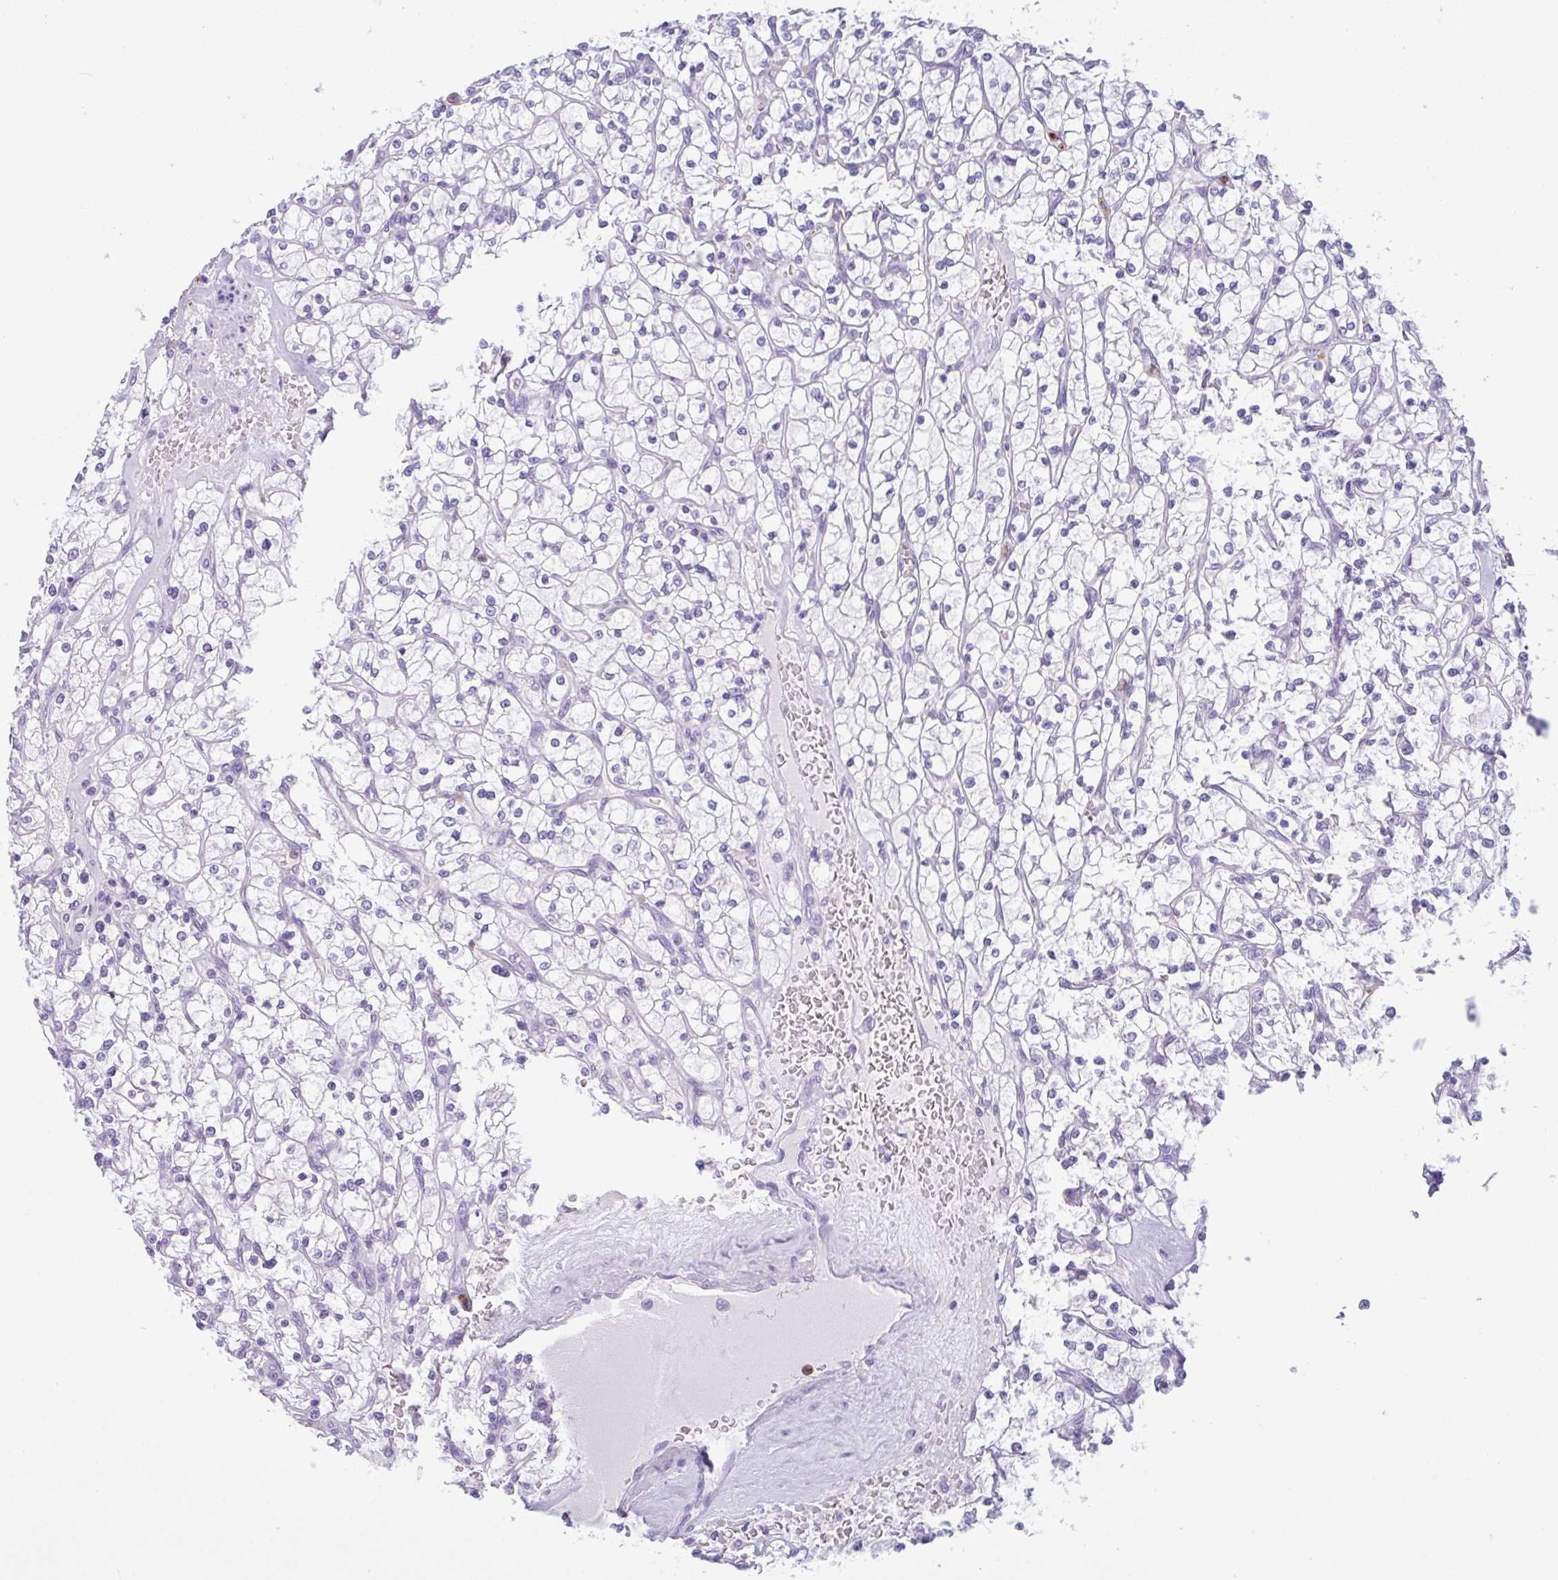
{"staining": {"intensity": "negative", "quantity": "none", "location": "none"}, "tissue": "renal cancer", "cell_type": "Tumor cells", "image_type": "cancer", "snomed": [{"axis": "morphology", "description": "Adenocarcinoma, NOS"}, {"axis": "topography", "description": "Kidney"}], "caption": "High power microscopy image of an IHC histopathology image of renal cancer (adenocarcinoma), revealing no significant expression in tumor cells.", "gene": "DTWD2", "patient": {"sex": "female", "age": 64}}